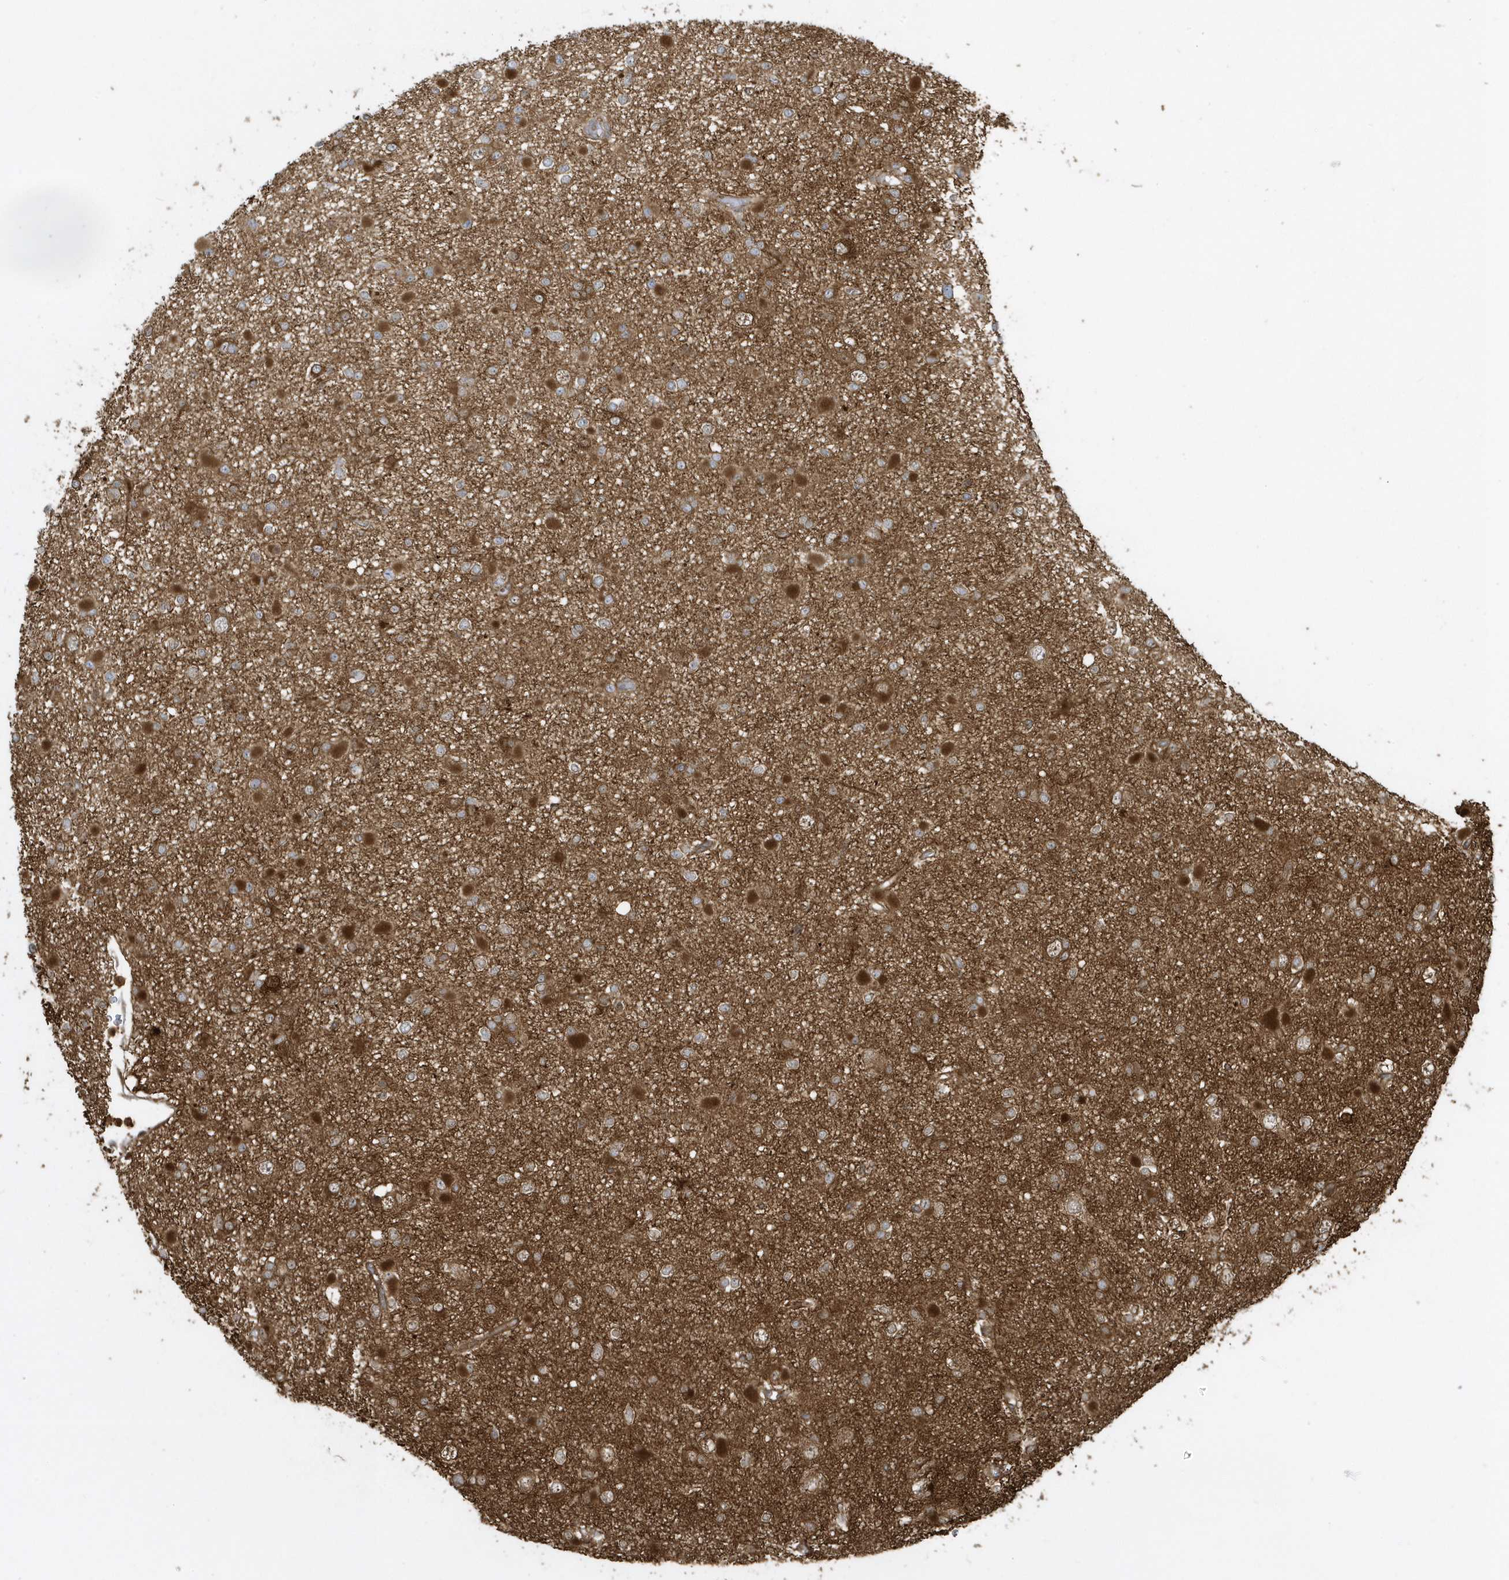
{"staining": {"intensity": "moderate", "quantity": "25%-75%", "location": "cytoplasmic/membranous"}, "tissue": "glioma", "cell_type": "Tumor cells", "image_type": "cancer", "snomed": [{"axis": "morphology", "description": "Glioma, malignant, Low grade"}, {"axis": "topography", "description": "Brain"}], "caption": "The immunohistochemical stain shows moderate cytoplasmic/membranous staining in tumor cells of glioma tissue. The protein of interest is shown in brown color, while the nuclei are stained blue.", "gene": "CLCN6", "patient": {"sex": "female", "age": 22}}